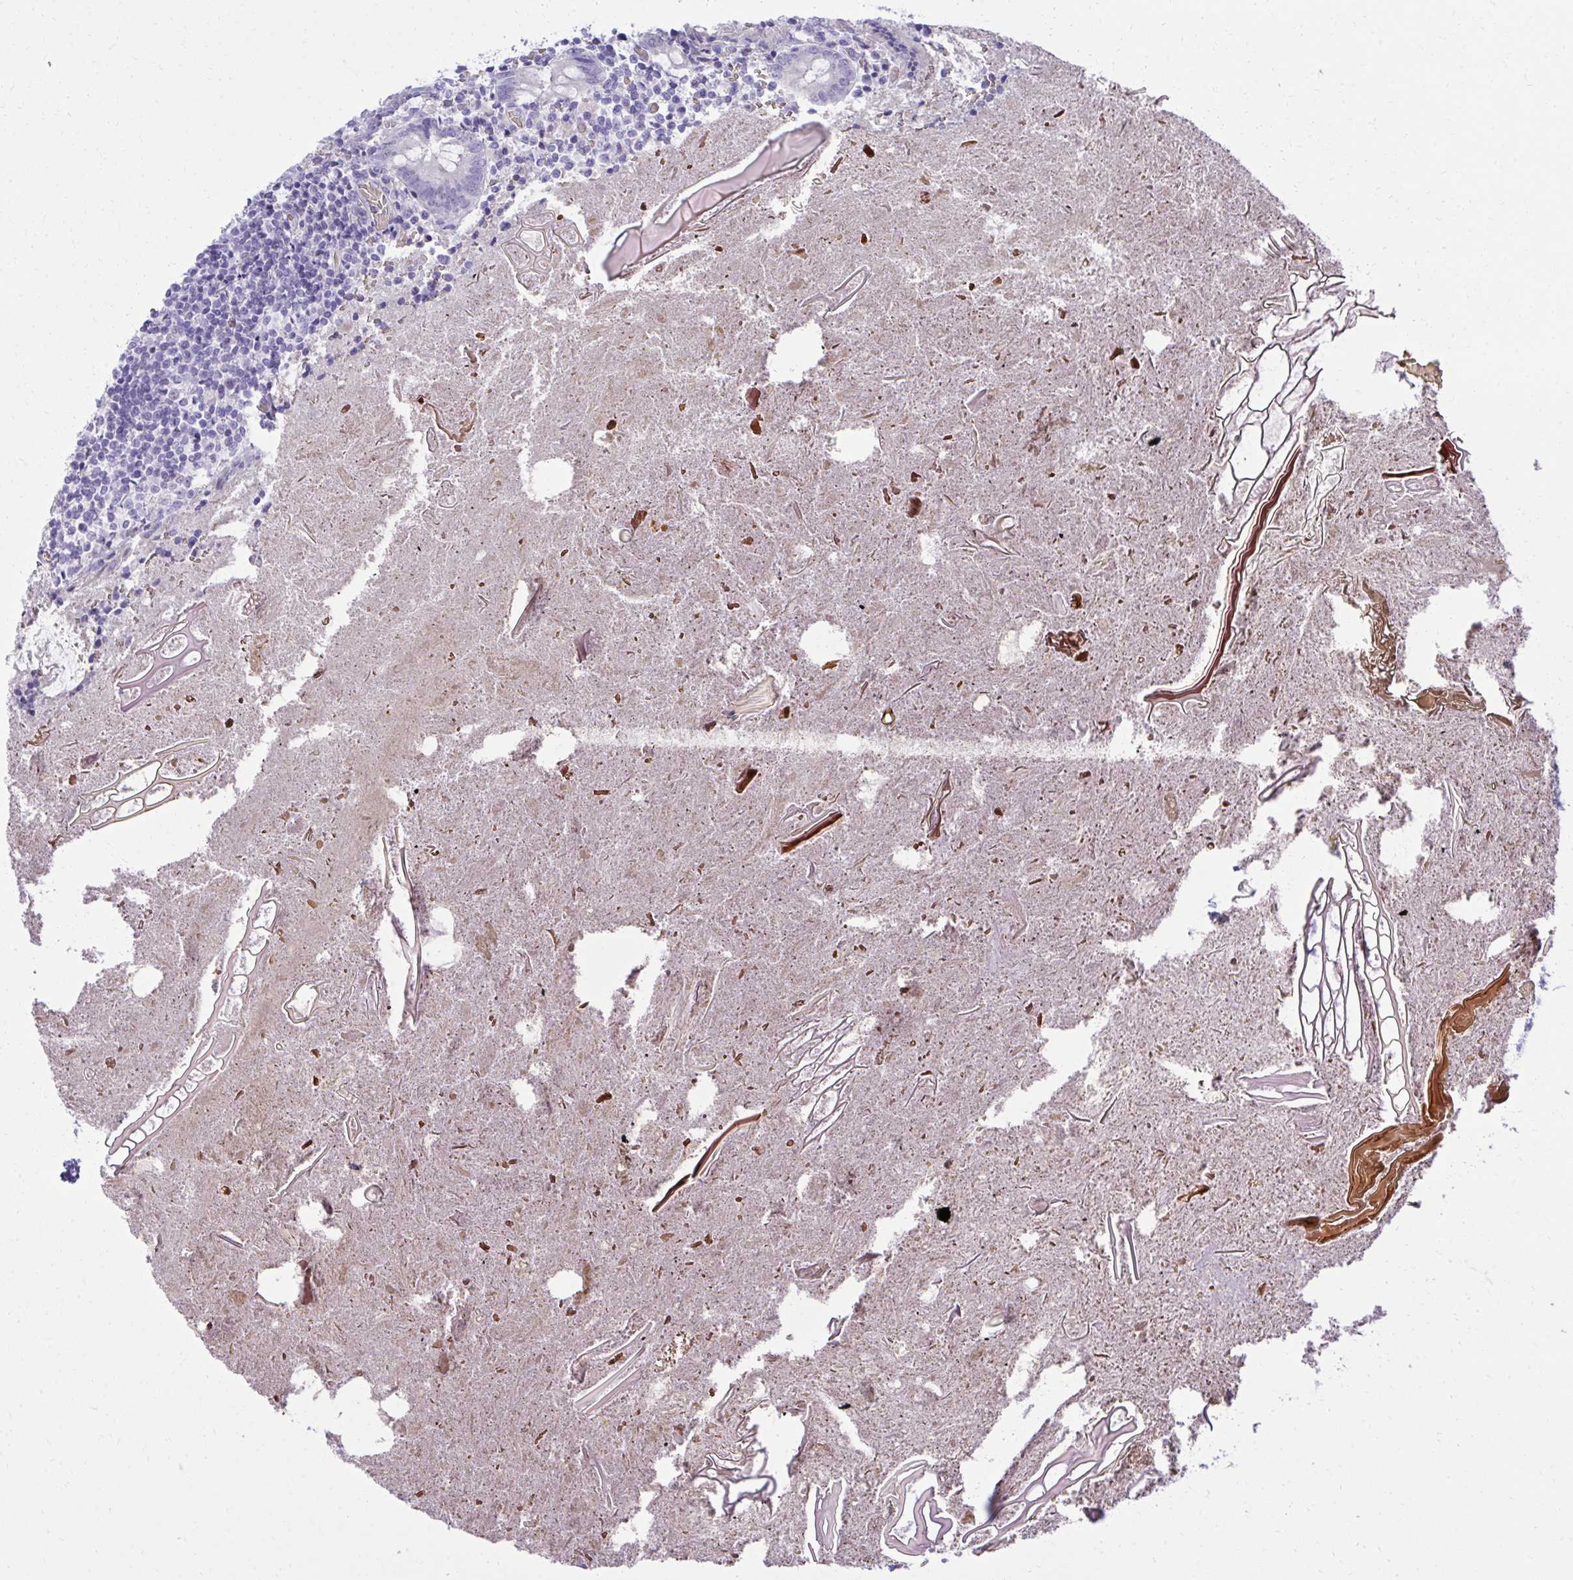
{"staining": {"intensity": "moderate", "quantity": "25%-75%", "location": "cytoplasmic/membranous"}, "tissue": "appendix", "cell_type": "Glandular cells", "image_type": "normal", "snomed": [{"axis": "morphology", "description": "Normal tissue, NOS"}, {"axis": "topography", "description": "Appendix"}], "caption": "Immunohistochemical staining of normal appendix displays moderate cytoplasmic/membranous protein expression in approximately 25%-75% of glandular cells.", "gene": "PITPNM3", "patient": {"sex": "female", "age": 17}}